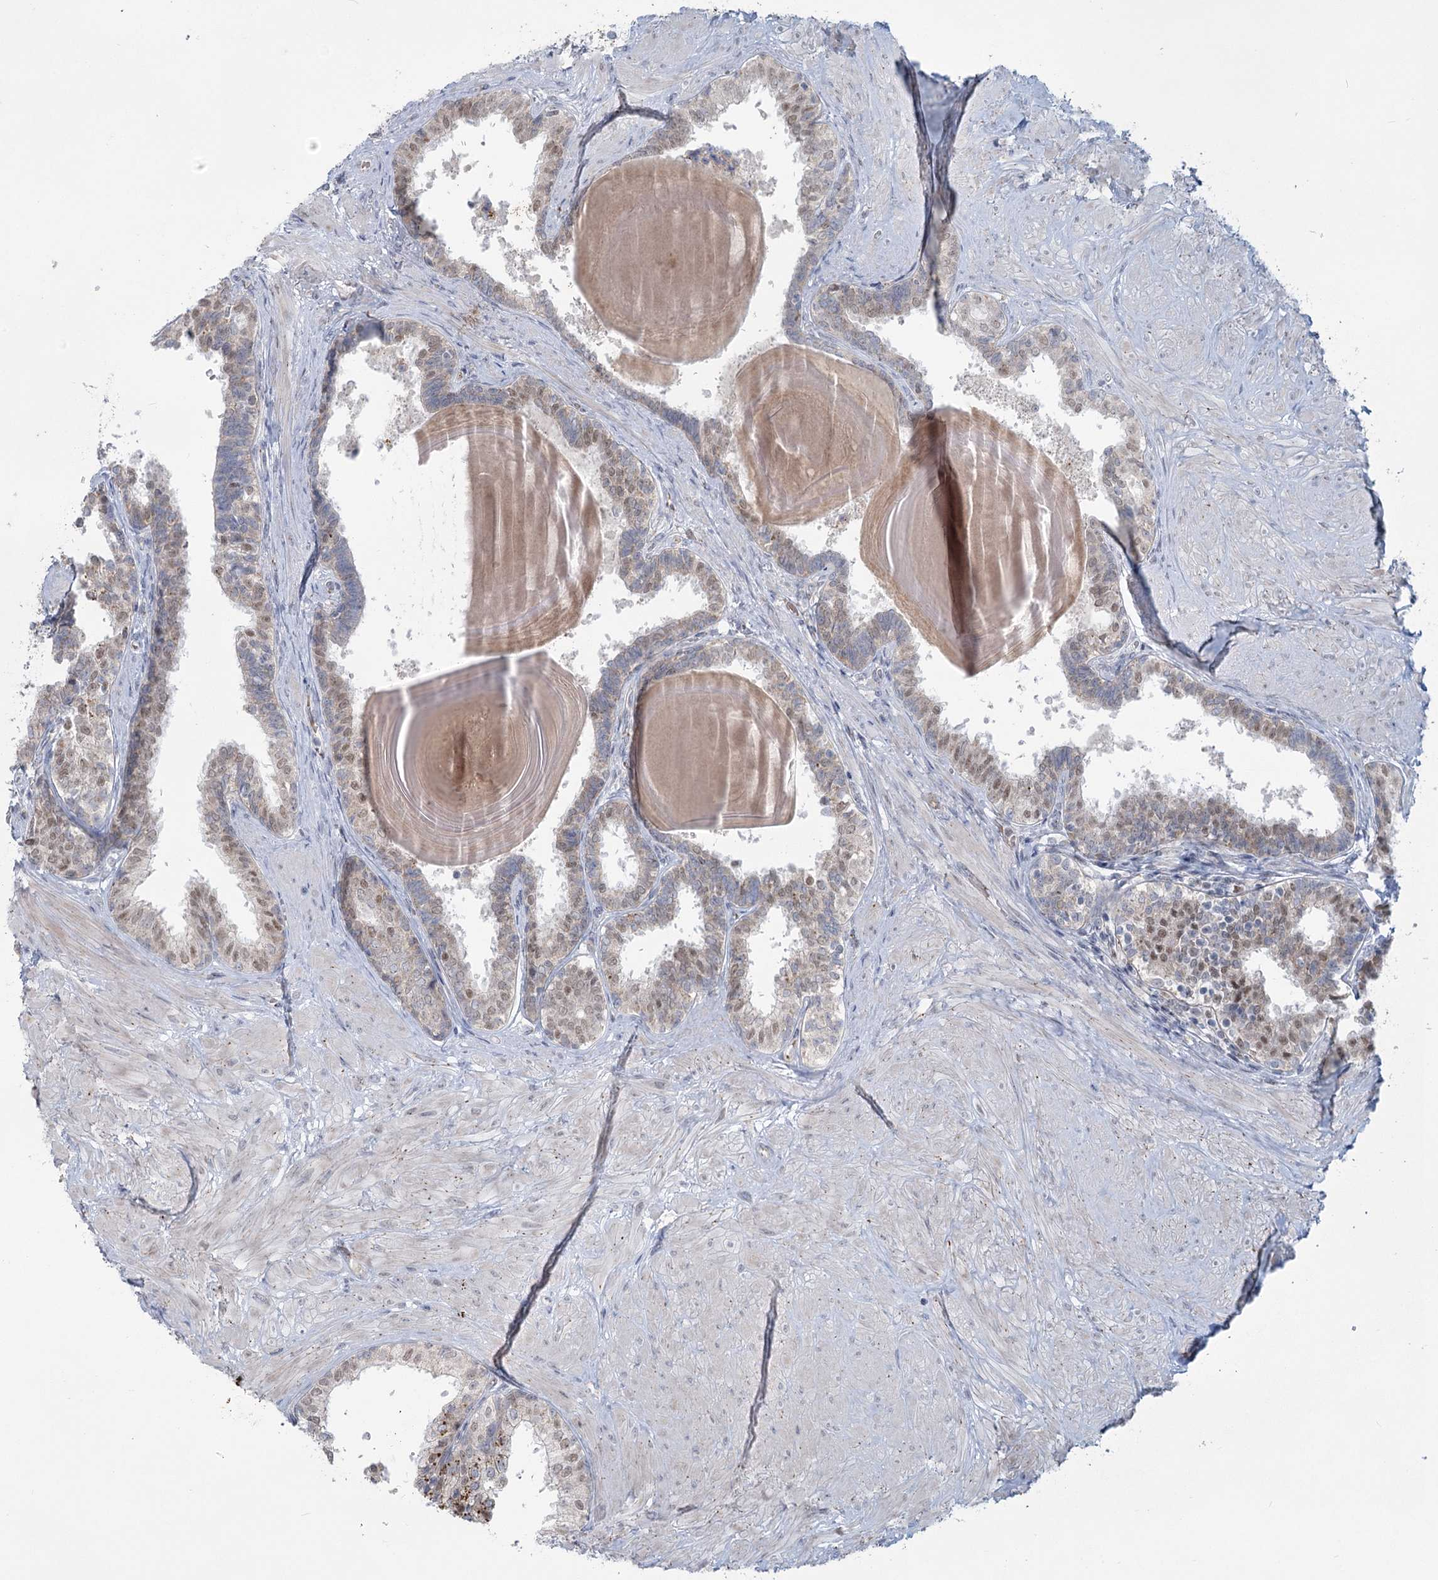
{"staining": {"intensity": "moderate", "quantity": "25%-75%", "location": "cytoplasmic/membranous,nuclear"}, "tissue": "prostate", "cell_type": "Glandular cells", "image_type": "normal", "snomed": [{"axis": "morphology", "description": "Normal tissue, NOS"}, {"axis": "topography", "description": "Prostate"}], "caption": "Protein expression analysis of normal human prostate reveals moderate cytoplasmic/membranous,nuclear positivity in about 25%-75% of glandular cells. (brown staining indicates protein expression, while blue staining denotes nuclei).", "gene": "MTG1", "patient": {"sex": "male", "age": 48}}